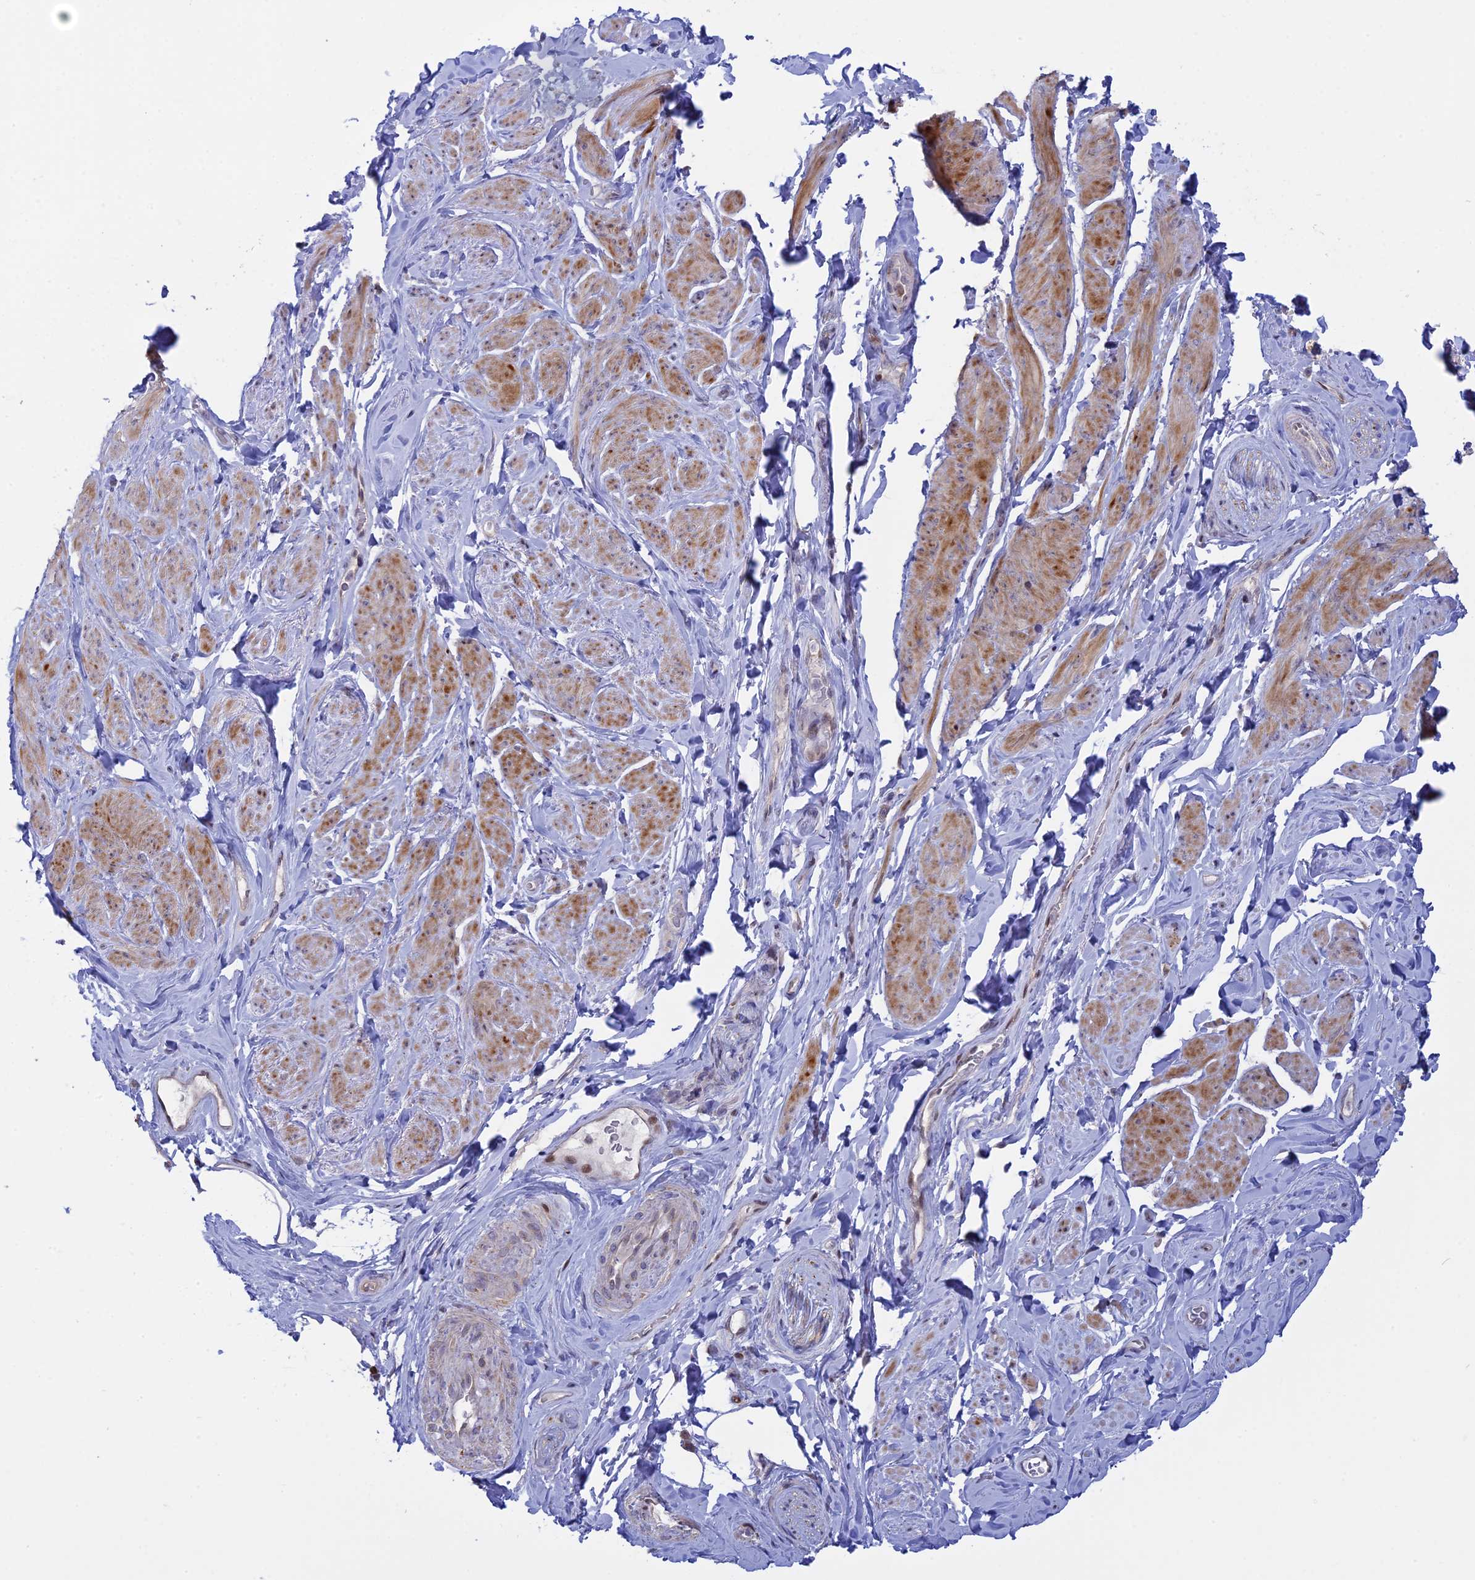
{"staining": {"intensity": "moderate", "quantity": "25%-75%", "location": "cytoplasmic/membranous"}, "tissue": "smooth muscle", "cell_type": "Smooth muscle cells", "image_type": "normal", "snomed": [{"axis": "morphology", "description": "Normal tissue, NOS"}, {"axis": "topography", "description": "Smooth muscle"}, {"axis": "topography", "description": "Peripheral nerve tissue"}], "caption": "An image showing moderate cytoplasmic/membranous expression in about 25%-75% of smooth muscle cells in unremarkable smooth muscle, as visualized by brown immunohistochemical staining.", "gene": "GSKIP", "patient": {"sex": "male", "age": 69}}